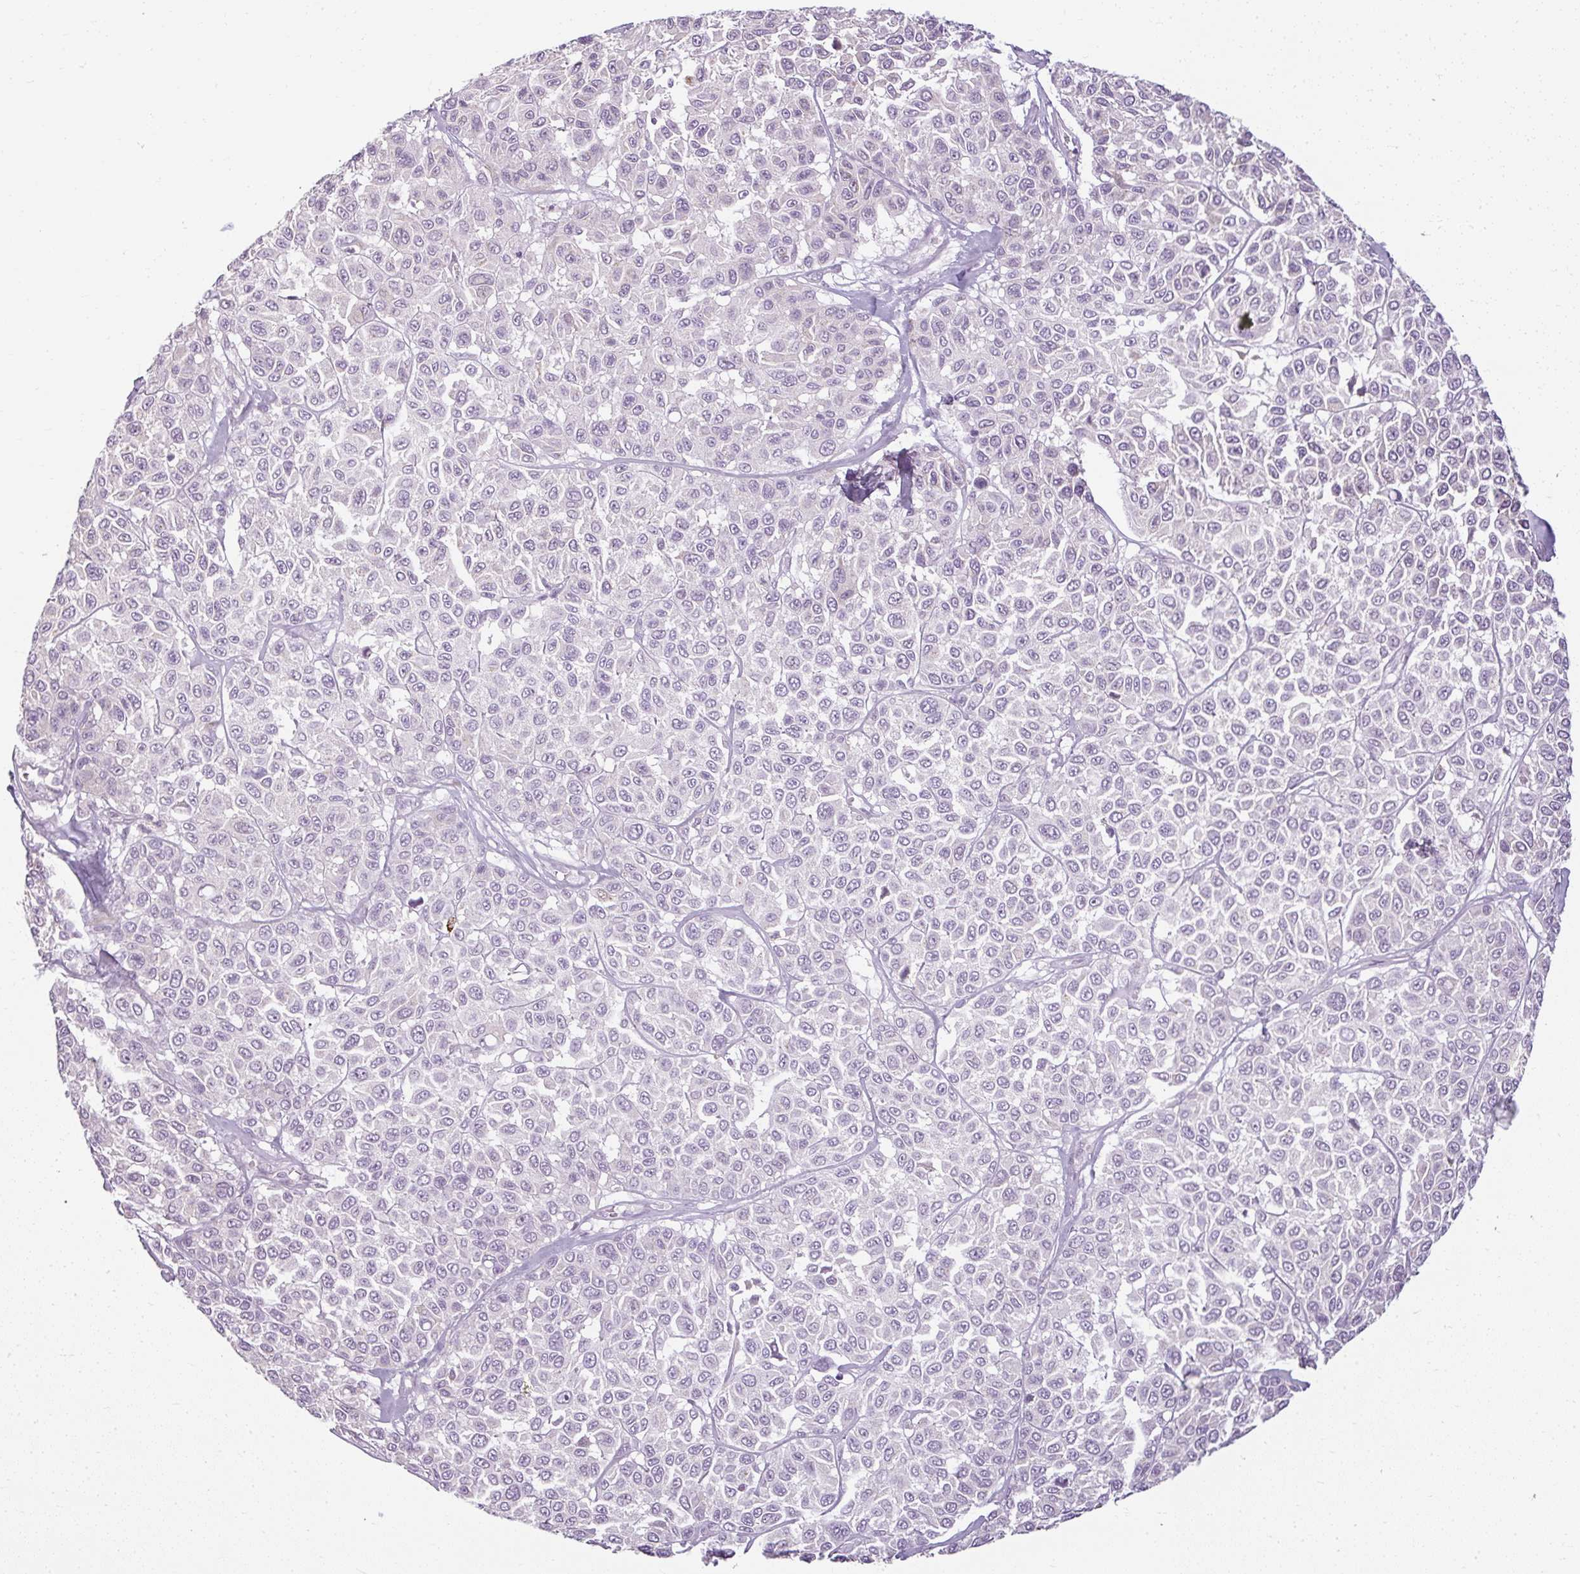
{"staining": {"intensity": "negative", "quantity": "none", "location": "none"}, "tissue": "melanoma", "cell_type": "Tumor cells", "image_type": "cancer", "snomed": [{"axis": "morphology", "description": "Malignant melanoma, NOS"}, {"axis": "topography", "description": "Skin"}], "caption": "The photomicrograph demonstrates no staining of tumor cells in malignant melanoma.", "gene": "ZFYVE26", "patient": {"sex": "female", "age": 66}}